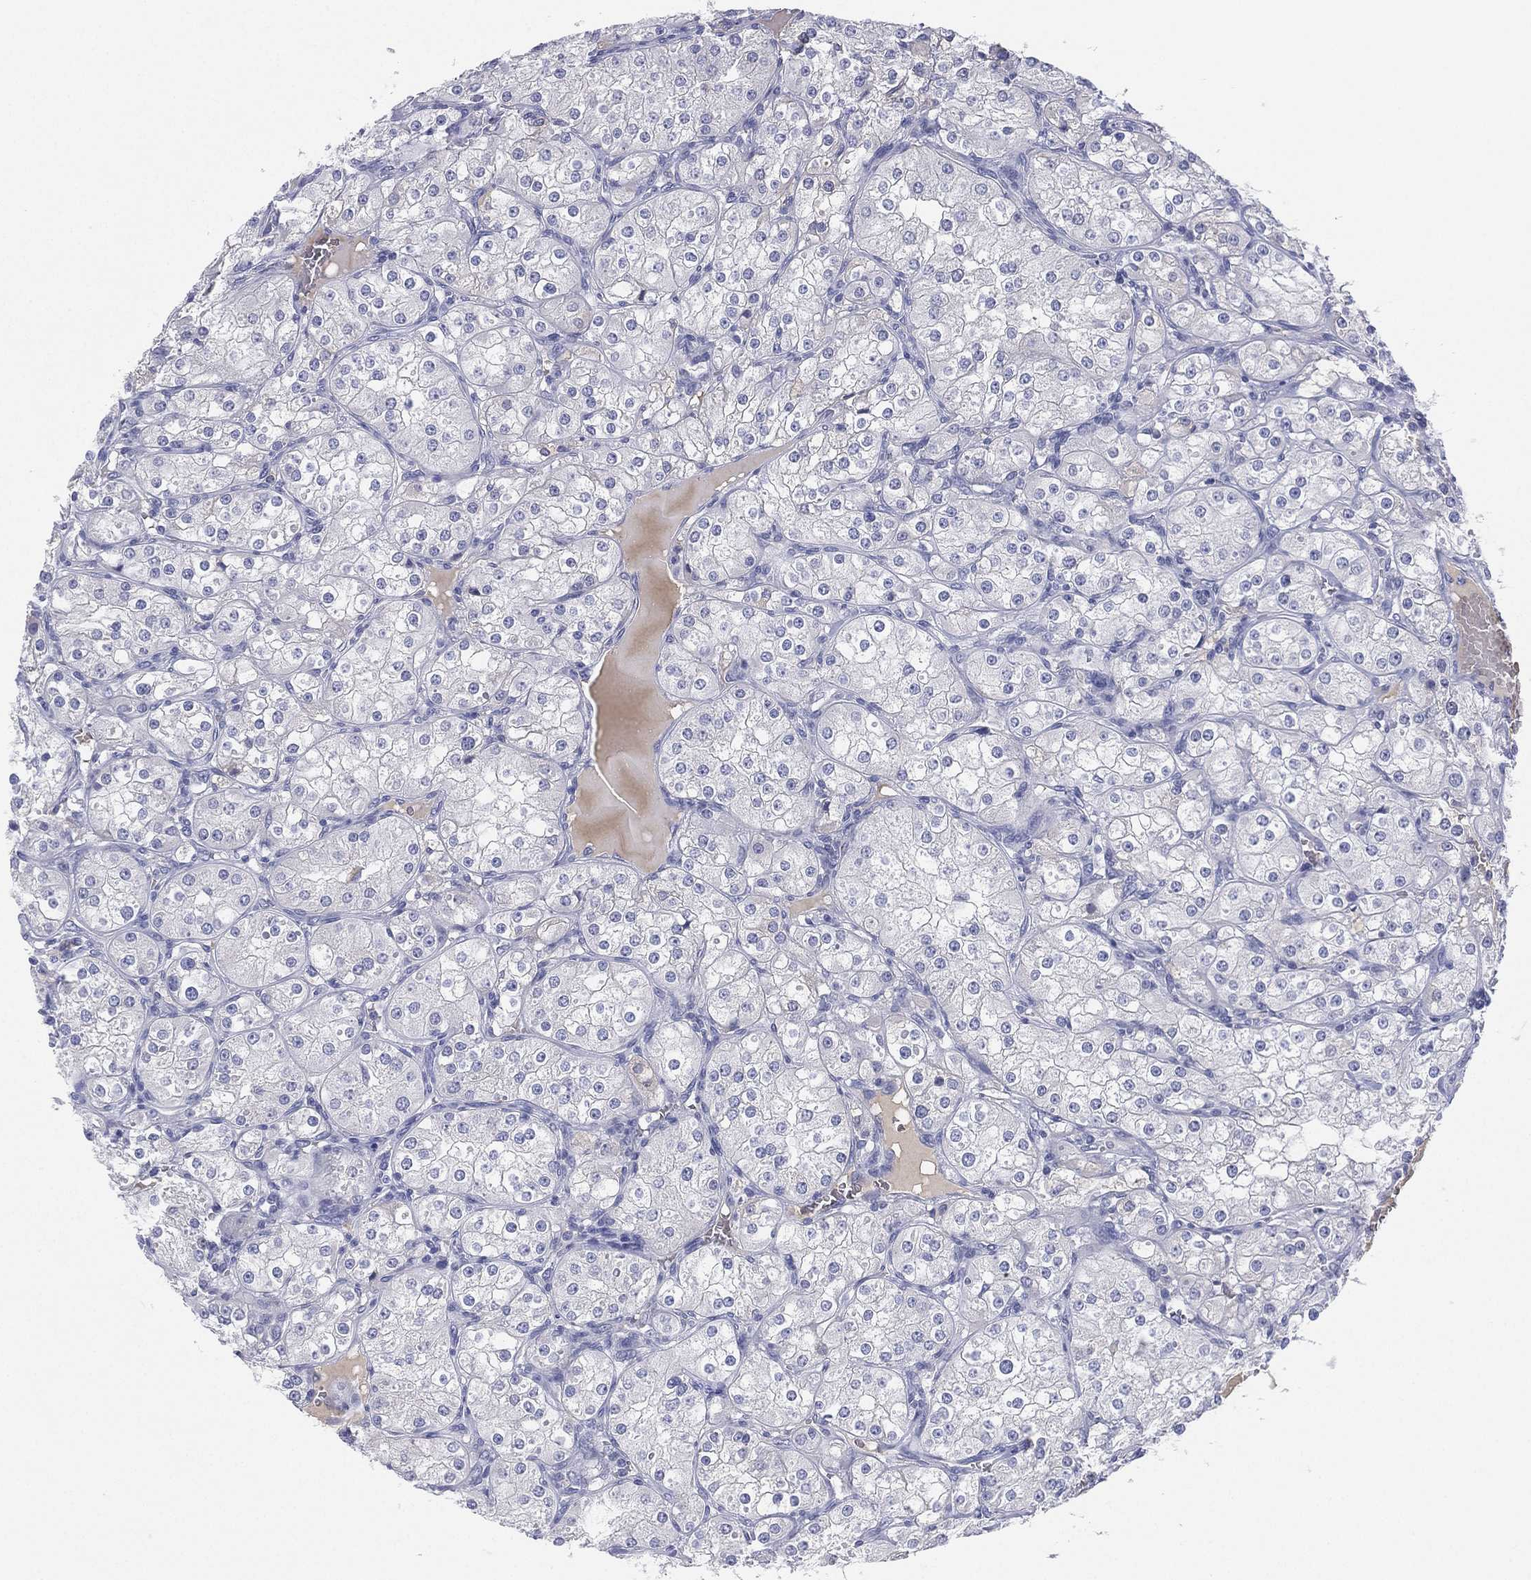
{"staining": {"intensity": "negative", "quantity": "none", "location": "none"}, "tissue": "renal cancer", "cell_type": "Tumor cells", "image_type": "cancer", "snomed": [{"axis": "morphology", "description": "Adenocarcinoma, NOS"}, {"axis": "topography", "description": "Kidney"}], "caption": "The micrograph demonstrates no significant staining in tumor cells of renal cancer.", "gene": "CYP2D6", "patient": {"sex": "male", "age": 77}}